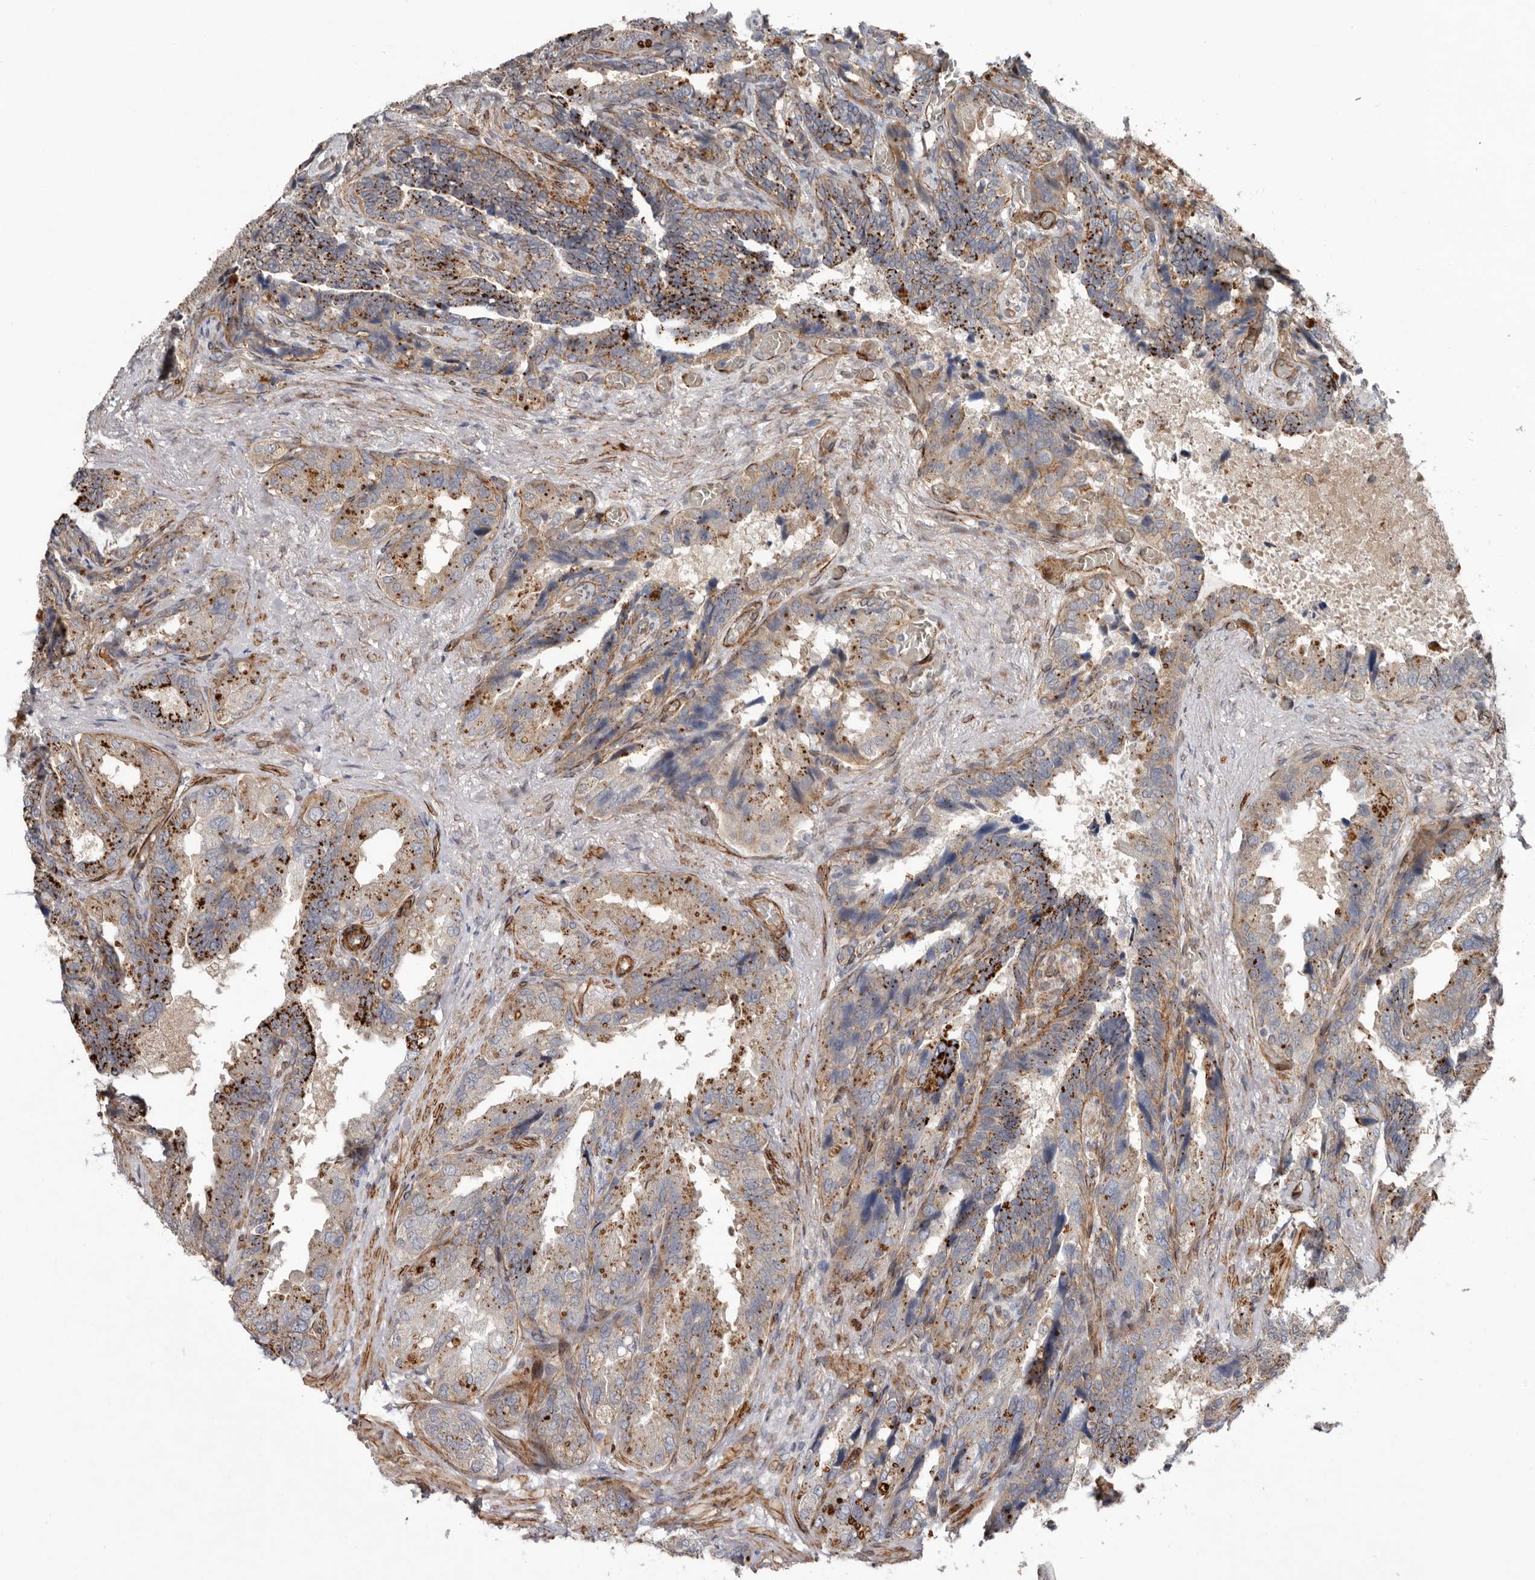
{"staining": {"intensity": "moderate", "quantity": ">75%", "location": "cytoplasmic/membranous"}, "tissue": "seminal vesicle", "cell_type": "Glandular cells", "image_type": "normal", "snomed": [{"axis": "morphology", "description": "Normal tissue, NOS"}, {"axis": "topography", "description": "Seminal veicle"}, {"axis": "topography", "description": "Peripheral nerve tissue"}], "caption": "A medium amount of moderate cytoplasmic/membranous positivity is appreciated in approximately >75% of glandular cells in normal seminal vesicle.", "gene": "RANBP17", "patient": {"sex": "male", "age": 63}}